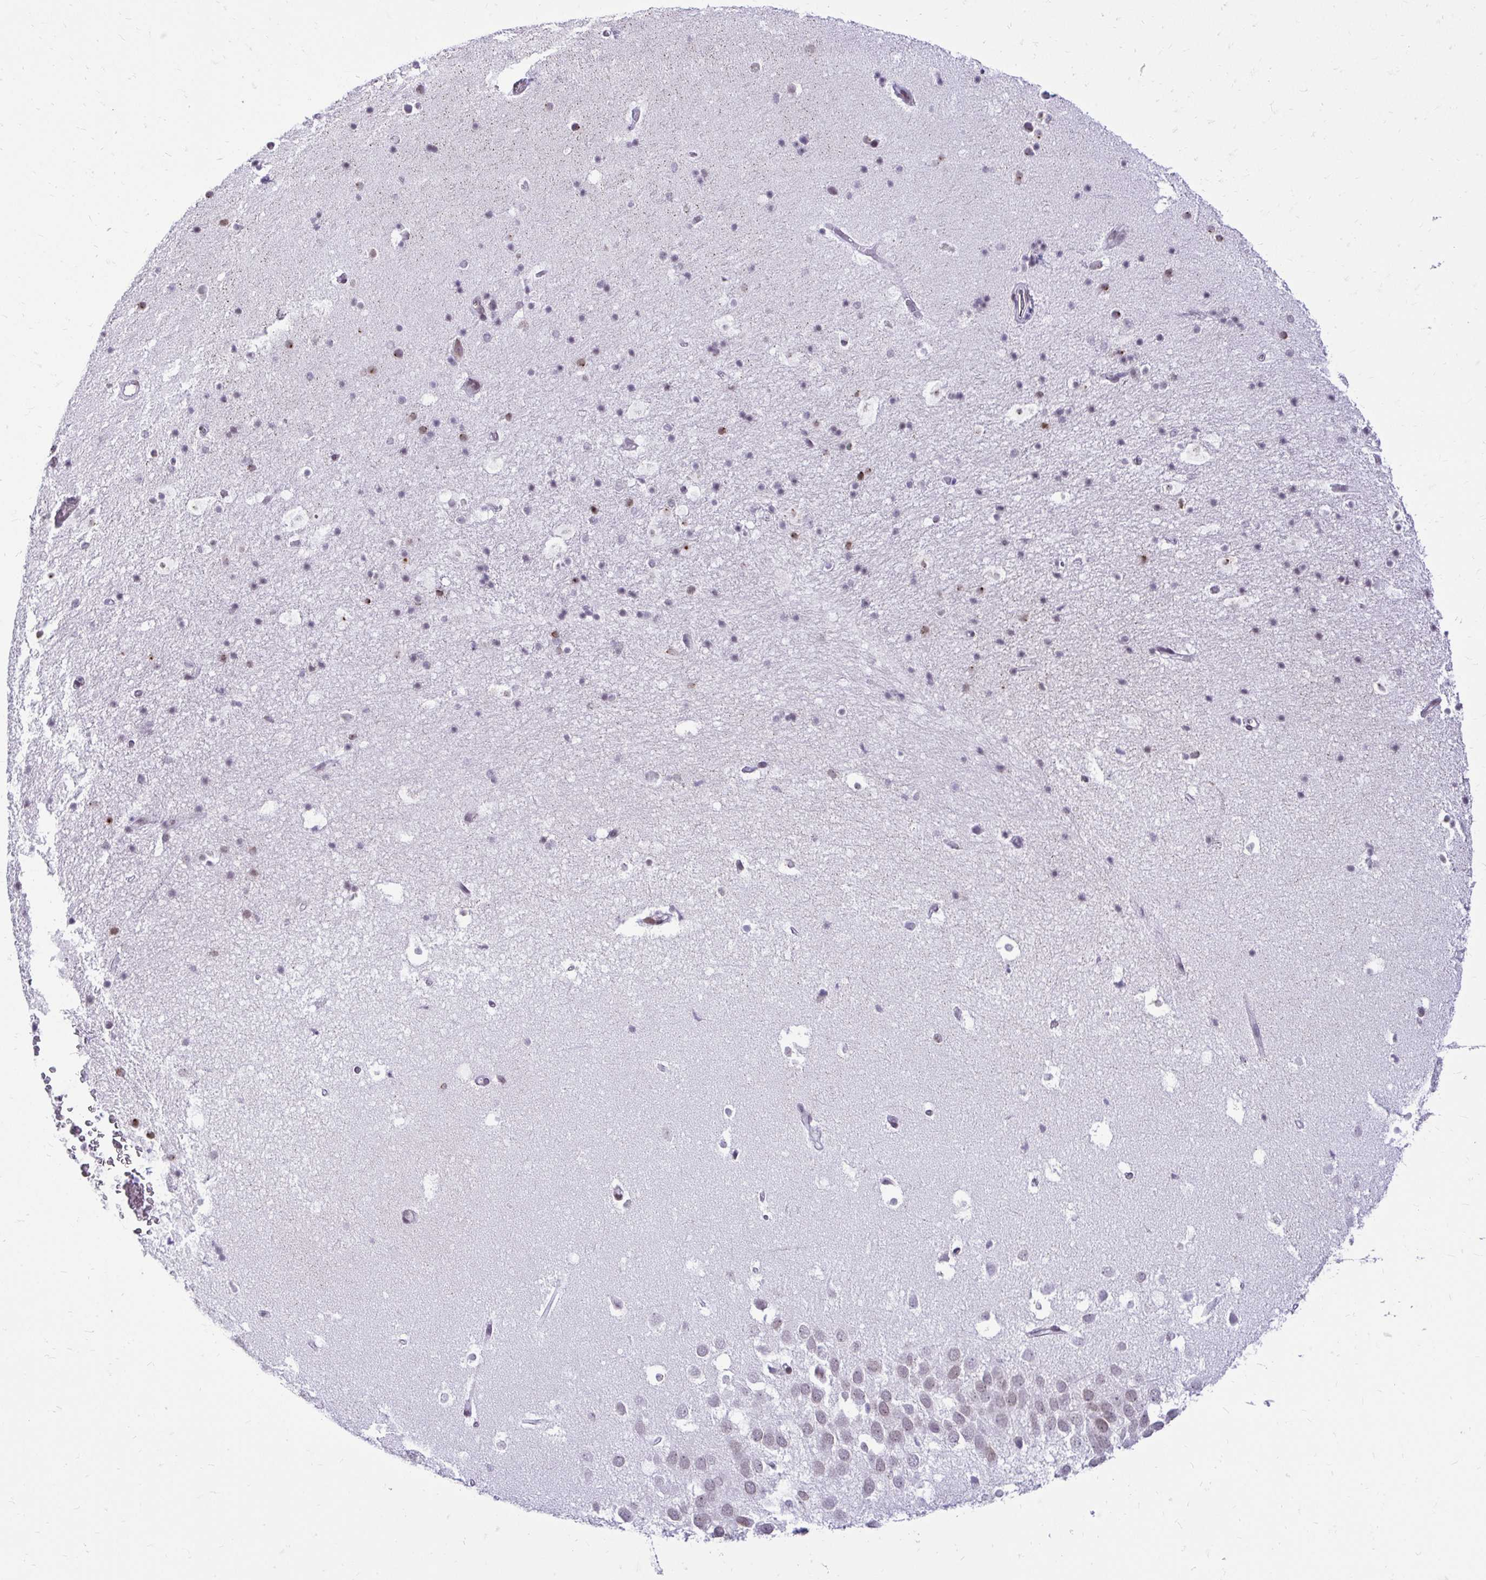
{"staining": {"intensity": "moderate", "quantity": "<25%", "location": "nuclear"}, "tissue": "hippocampus", "cell_type": "Glial cells", "image_type": "normal", "snomed": [{"axis": "morphology", "description": "Normal tissue, NOS"}, {"axis": "topography", "description": "Hippocampus"}], "caption": "Immunohistochemical staining of benign human hippocampus demonstrates moderate nuclear protein positivity in about <25% of glial cells.", "gene": "BANF1", "patient": {"sex": "male", "age": 26}}